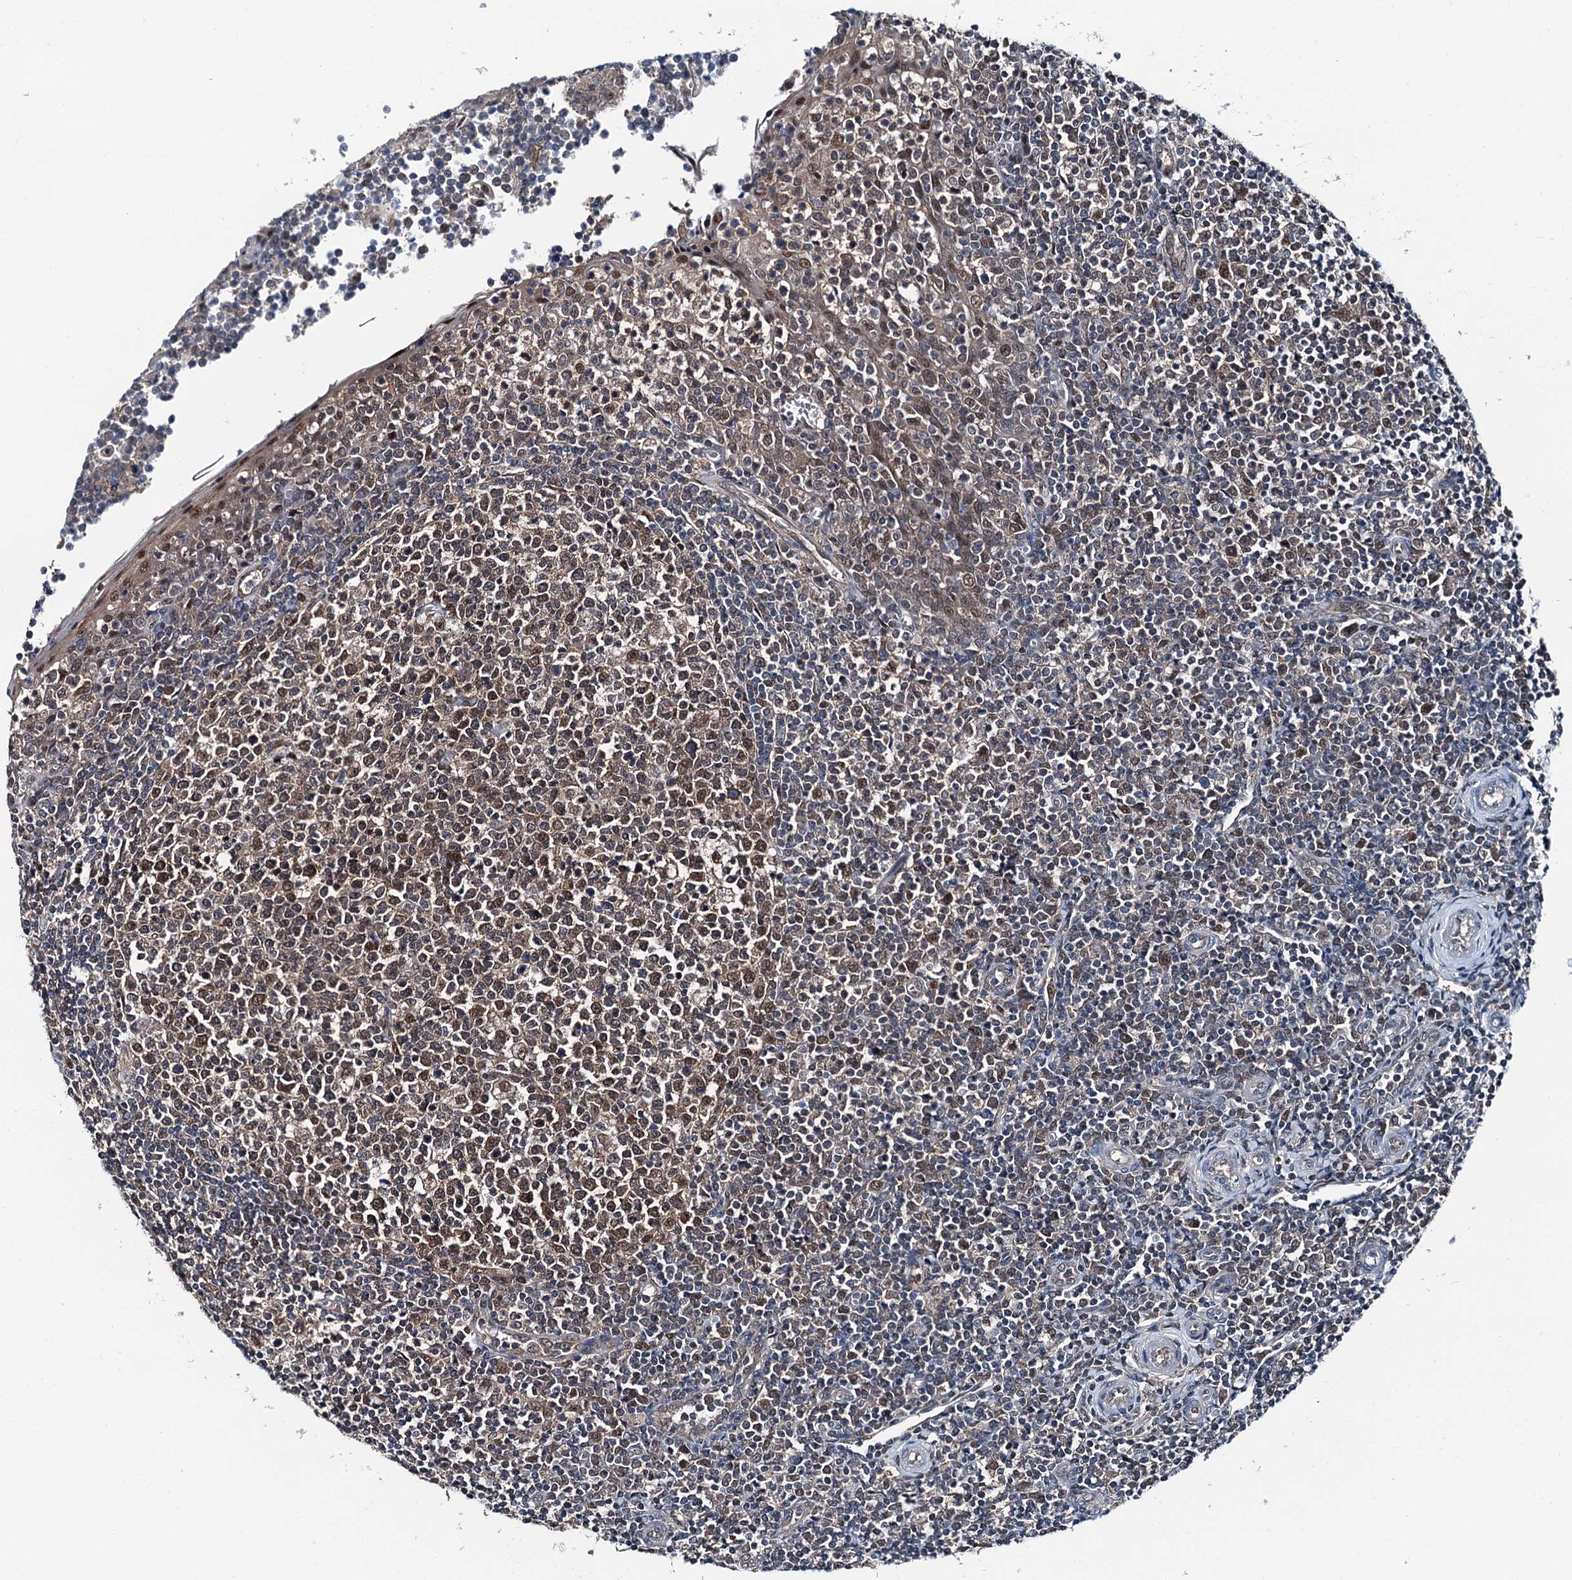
{"staining": {"intensity": "moderate", "quantity": ">75%", "location": "cytoplasmic/membranous,nuclear"}, "tissue": "tonsil", "cell_type": "Germinal center cells", "image_type": "normal", "snomed": [{"axis": "morphology", "description": "Normal tissue, NOS"}, {"axis": "topography", "description": "Tonsil"}], "caption": "A micrograph of tonsil stained for a protein shows moderate cytoplasmic/membranous,nuclear brown staining in germinal center cells. The staining was performed using DAB (3,3'-diaminobenzidine) to visualize the protein expression in brown, while the nuclei were stained in blue with hematoxylin (Magnification: 20x).", "gene": "PSMD13", "patient": {"sex": "female", "age": 19}}